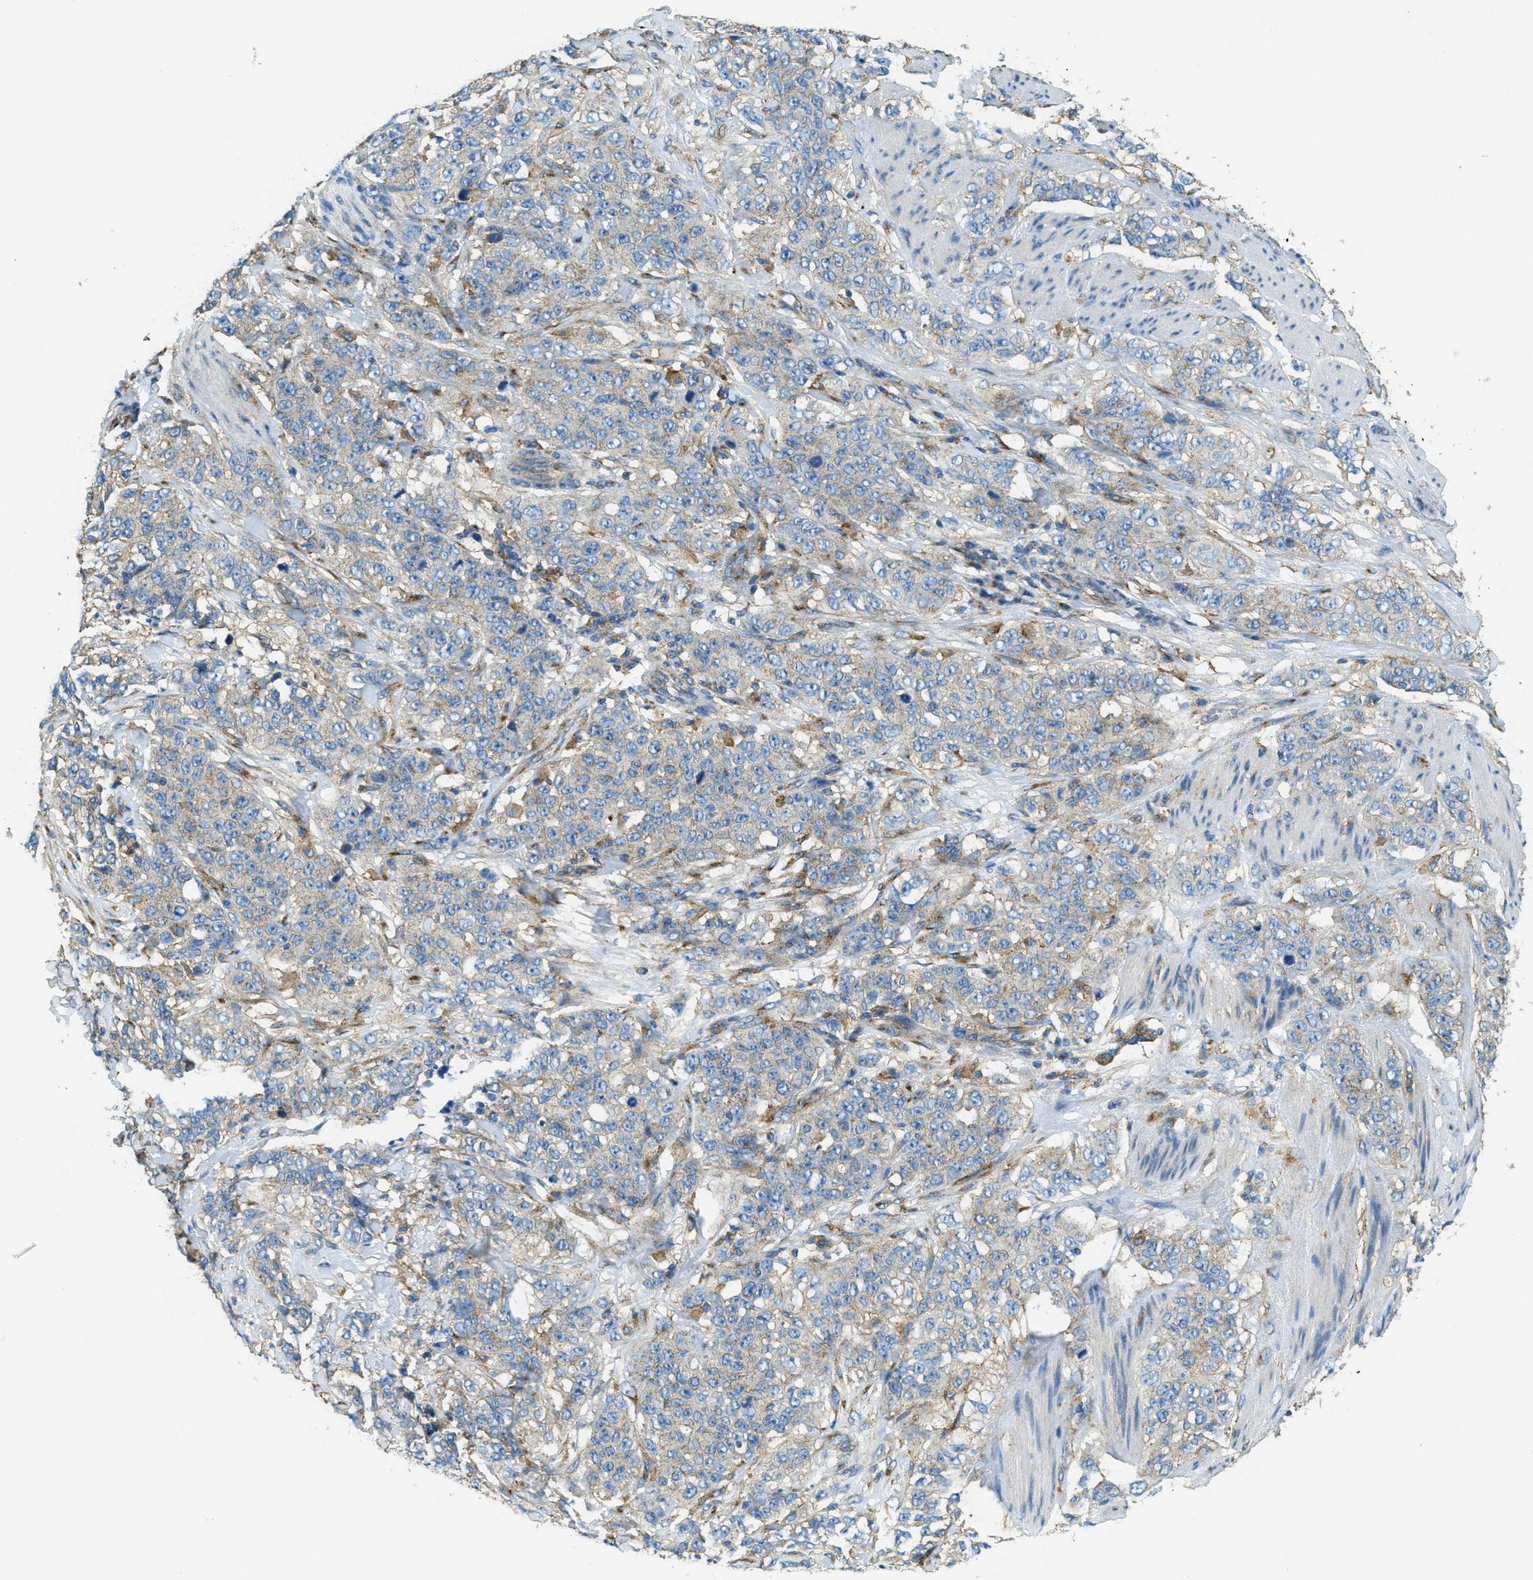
{"staining": {"intensity": "weak", "quantity": "25%-75%", "location": "cytoplasmic/membranous"}, "tissue": "stomach cancer", "cell_type": "Tumor cells", "image_type": "cancer", "snomed": [{"axis": "morphology", "description": "Adenocarcinoma, NOS"}, {"axis": "topography", "description": "Stomach"}], "caption": "Immunohistochemistry (IHC) staining of stomach cancer (adenocarcinoma), which demonstrates low levels of weak cytoplasmic/membranous positivity in about 25%-75% of tumor cells indicating weak cytoplasmic/membranous protein positivity. The staining was performed using DAB (3,3'-diaminobenzidine) (brown) for protein detection and nuclei were counterstained in hematoxylin (blue).", "gene": "AP2B1", "patient": {"sex": "male", "age": 48}}